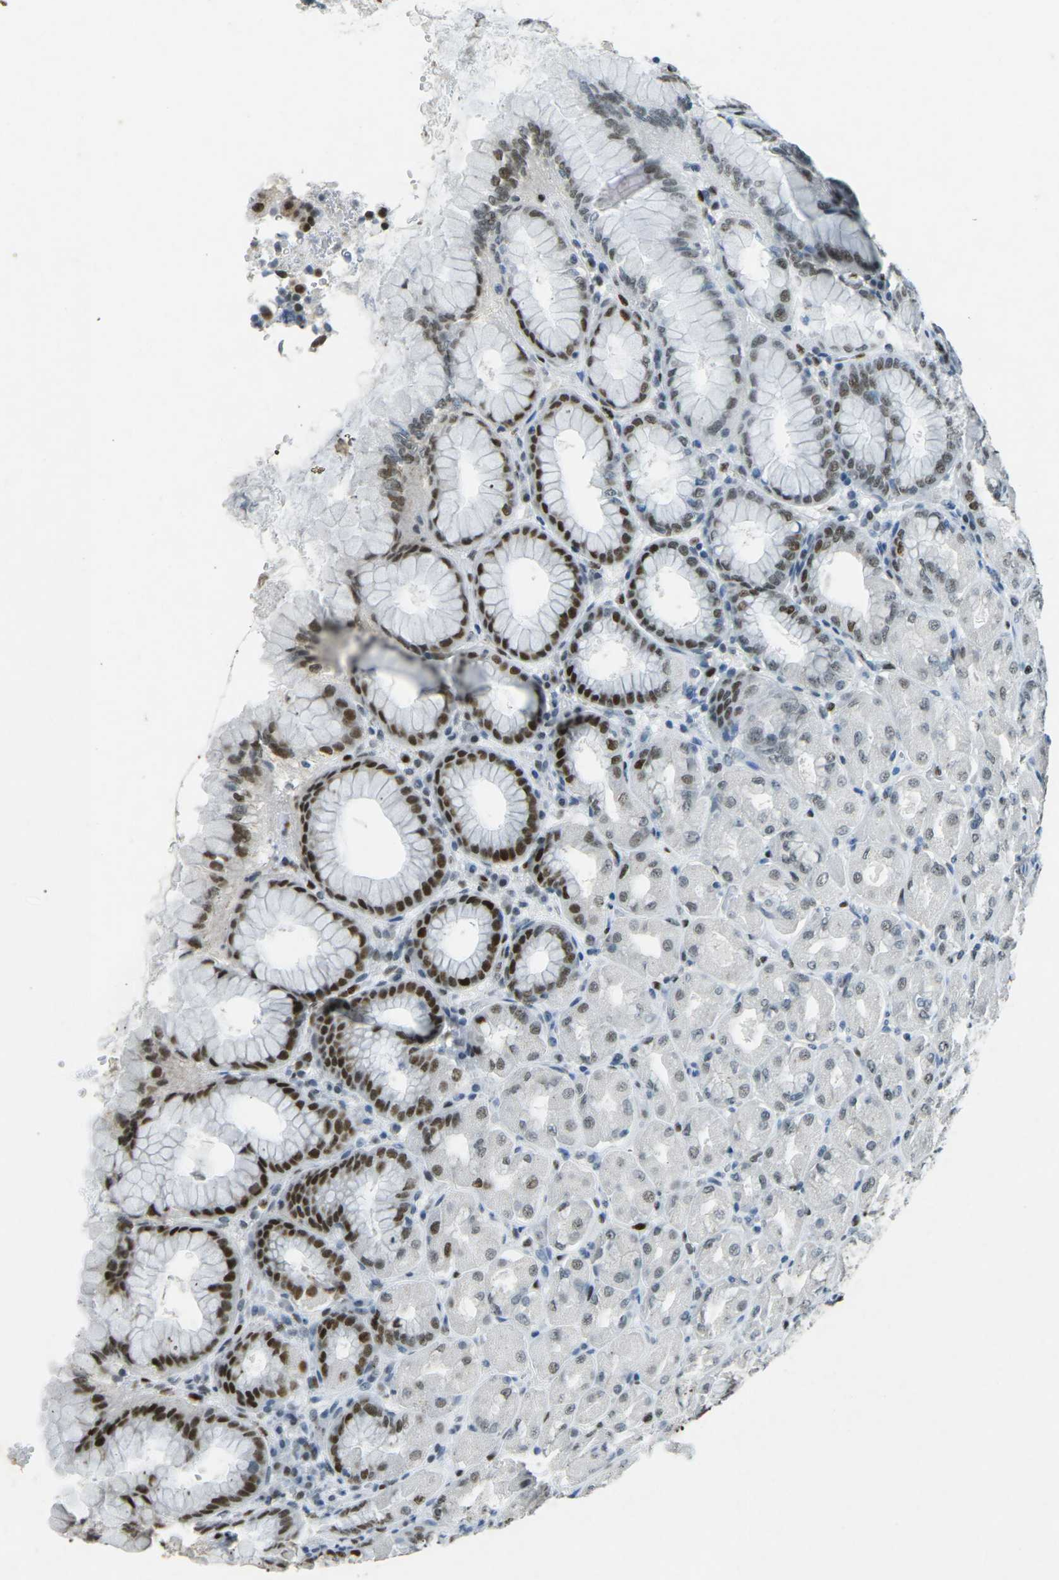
{"staining": {"intensity": "strong", "quantity": "25%-75%", "location": "nuclear"}, "tissue": "stomach", "cell_type": "Glandular cells", "image_type": "normal", "snomed": [{"axis": "morphology", "description": "Normal tissue, NOS"}, {"axis": "topography", "description": "Stomach, upper"}], "caption": "Strong nuclear expression is present in approximately 25%-75% of glandular cells in normal stomach. (Stains: DAB in brown, nuclei in blue, Microscopy: brightfield microscopy at high magnification).", "gene": "RB1", "patient": {"sex": "female", "age": 56}}